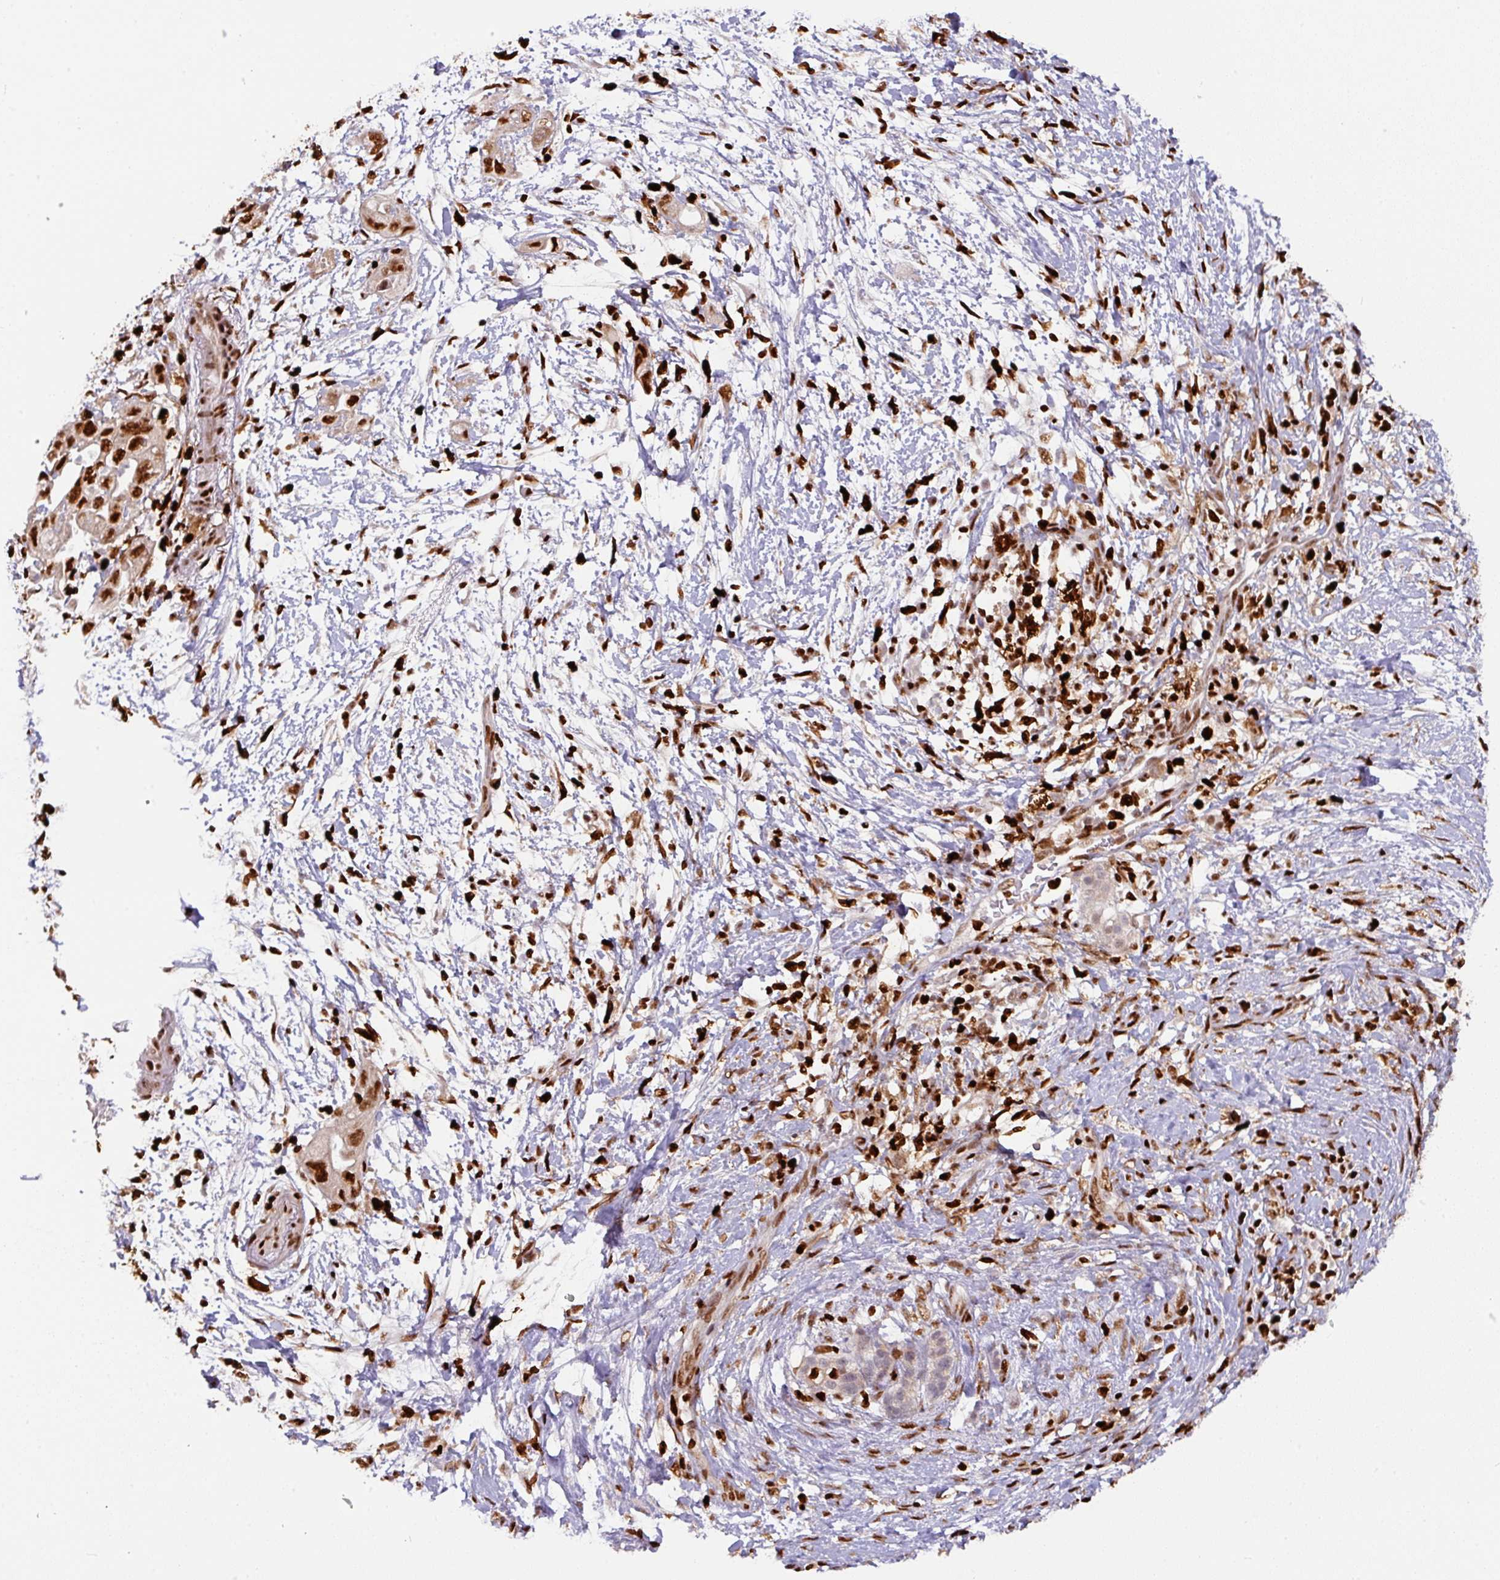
{"staining": {"intensity": "strong", "quantity": "25%-75%", "location": "nuclear"}, "tissue": "pancreatic cancer", "cell_type": "Tumor cells", "image_type": "cancer", "snomed": [{"axis": "morphology", "description": "Adenocarcinoma, NOS"}, {"axis": "topography", "description": "Pancreas"}], "caption": "A photomicrograph showing strong nuclear positivity in approximately 25%-75% of tumor cells in pancreatic cancer, as visualized by brown immunohistochemical staining.", "gene": "SAMHD1", "patient": {"sex": "female", "age": 72}}